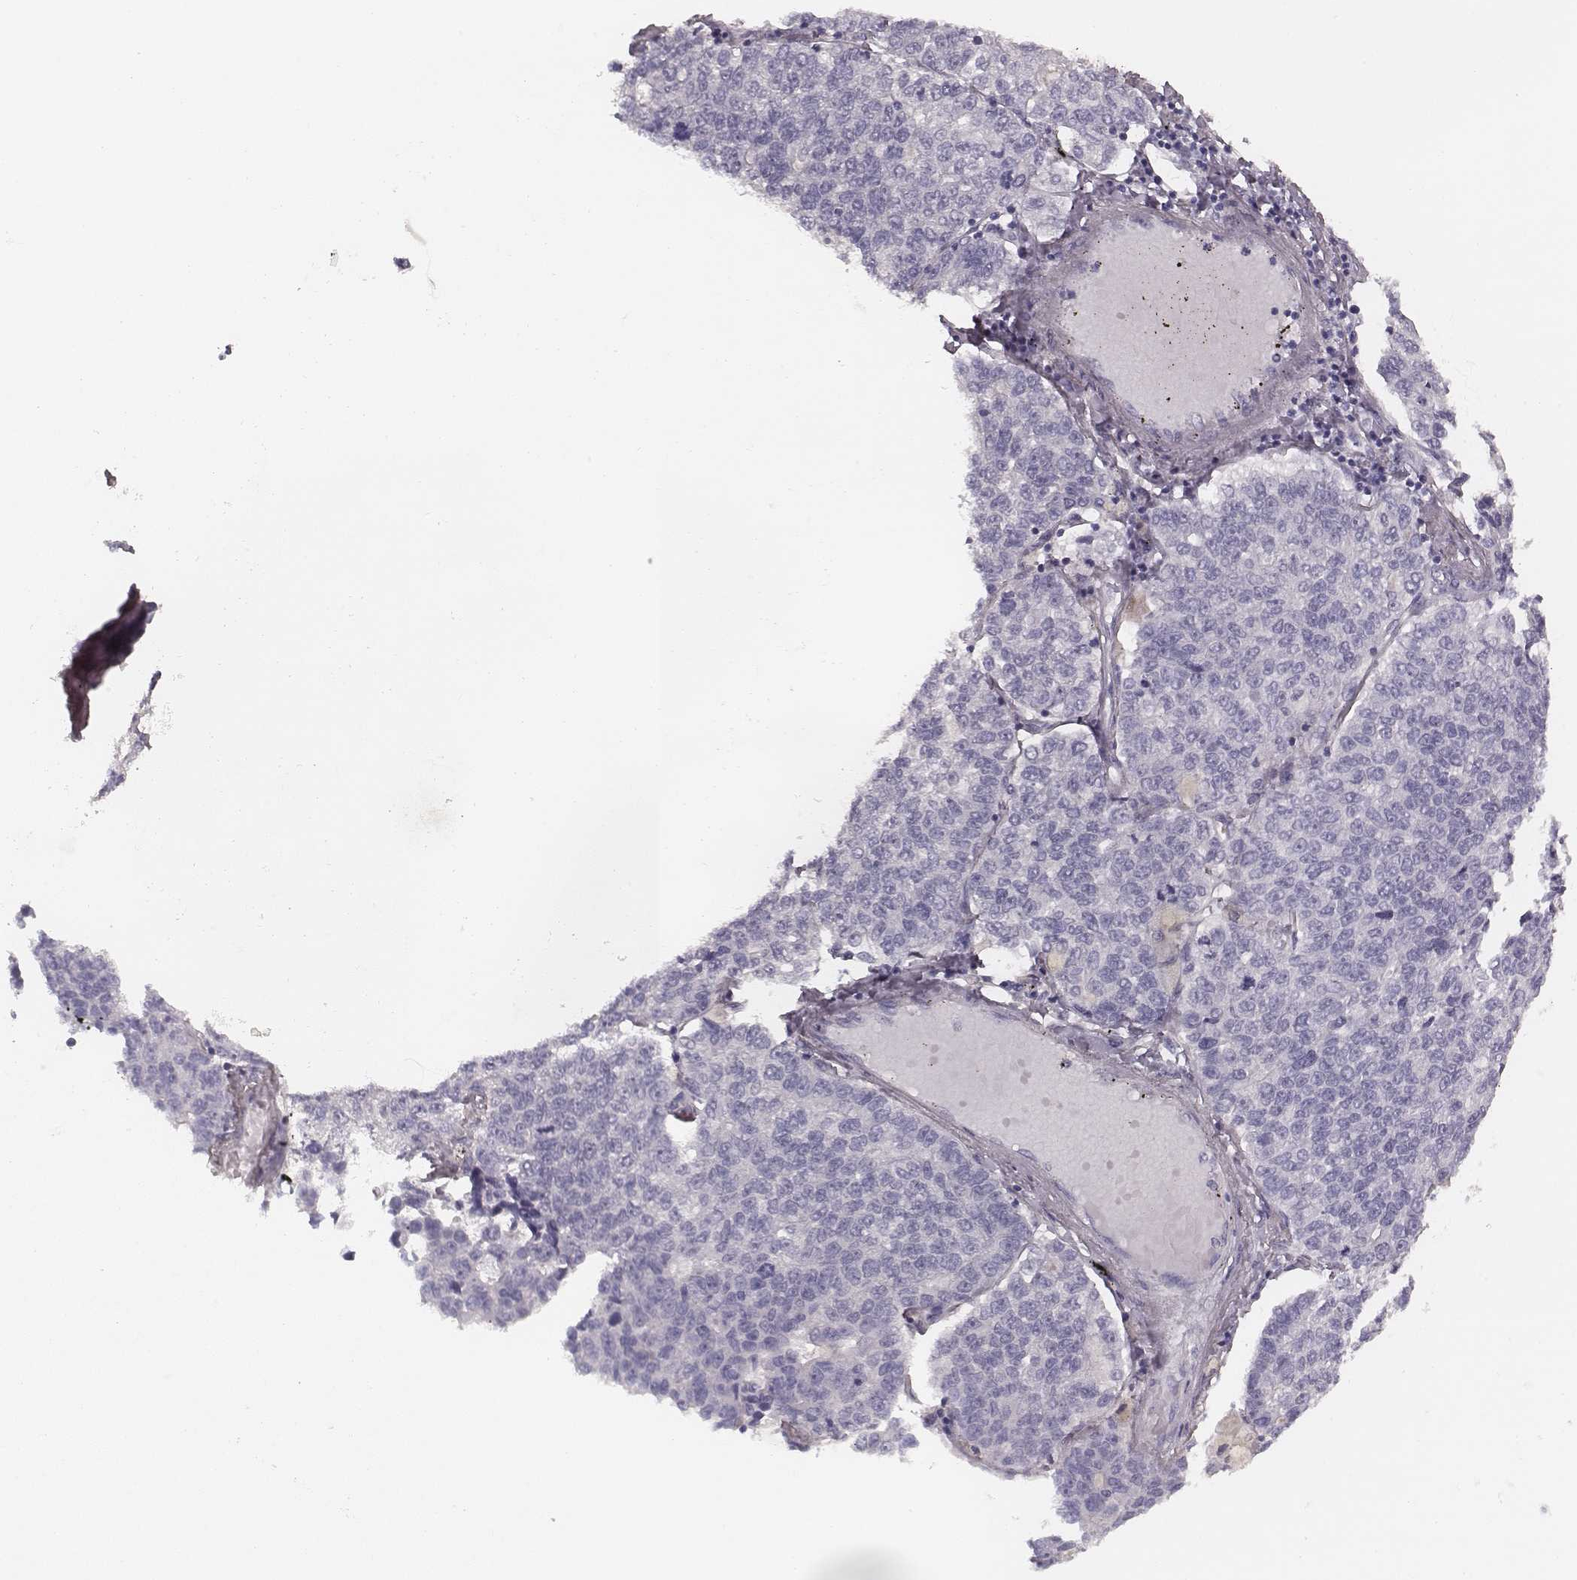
{"staining": {"intensity": "negative", "quantity": "none", "location": "none"}, "tissue": "lung cancer", "cell_type": "Tumor cells", "image_type": "cancer", "snomed": [{"axis": "morphology", "description": "Adenocarcinoma, NOS"}, {"axis": "topography", "description": "Lung"}], "caption": "Immunohistochemistry (IHC) of human lung cancer shows no positivity in tumor cells.", "gene": "ZP4", "patient": {"sex": "male", "age": 49}}